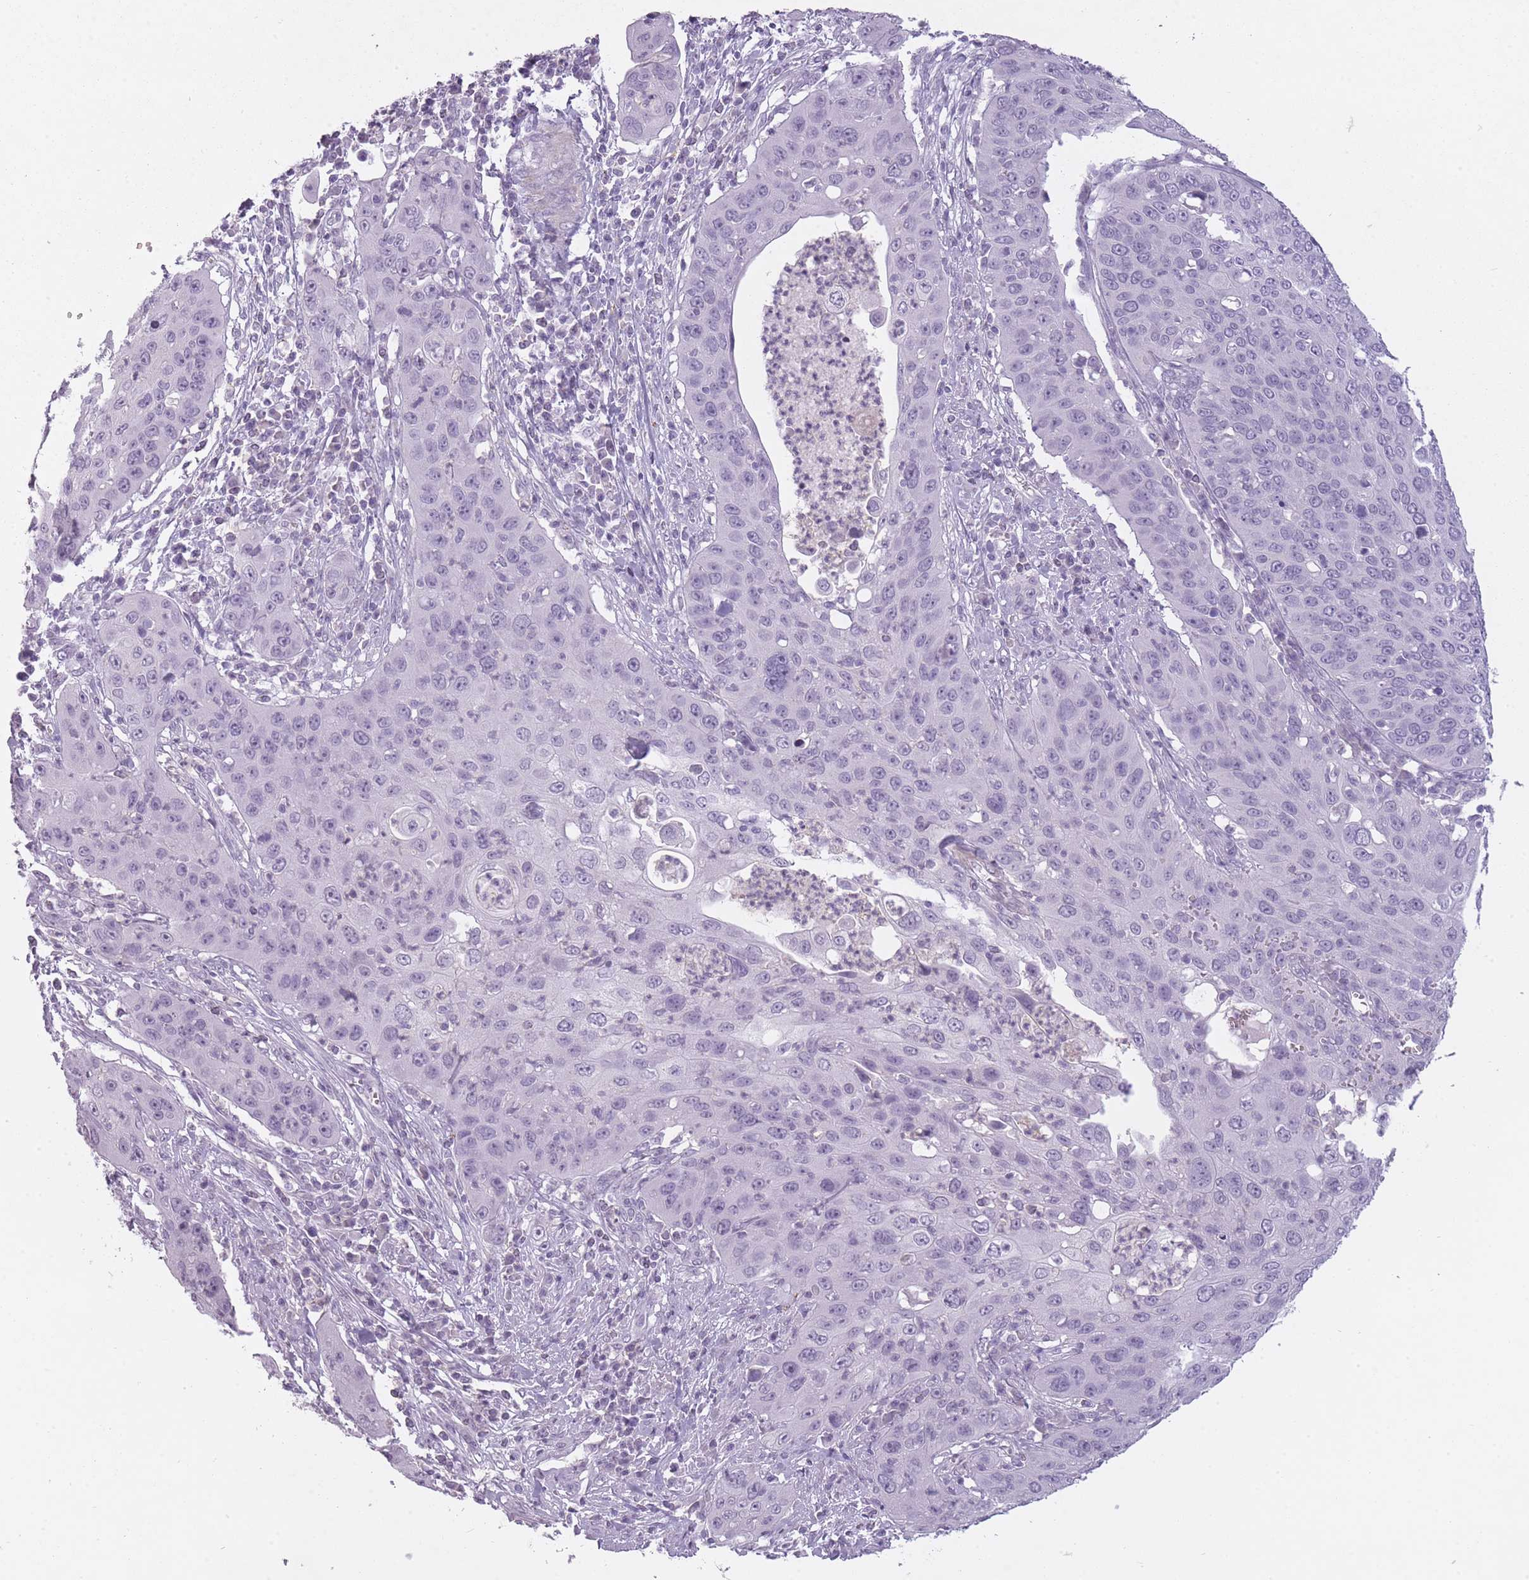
{"staining": {"intensity": "negative", "quantity": "none", "location": "none"}, "tissue": "cervical cancer", "cell_type": "Tumor cells", "image_type": "cancer", "snomed": [{"axis": "morphology", "description": "Squamous cell carcinoma, NOS"}, {"axis": "topography", "description": "Cervix"}], "caption": "An immunohistochemistry micrograph of cervical cancer (squamous cell carcinoma) is shown. There is no staining in tumor cells of cervical cancer (squamous cell carcinoma).", "gene": "RFX4", "patient": {"sex": "female", "age": 36}}